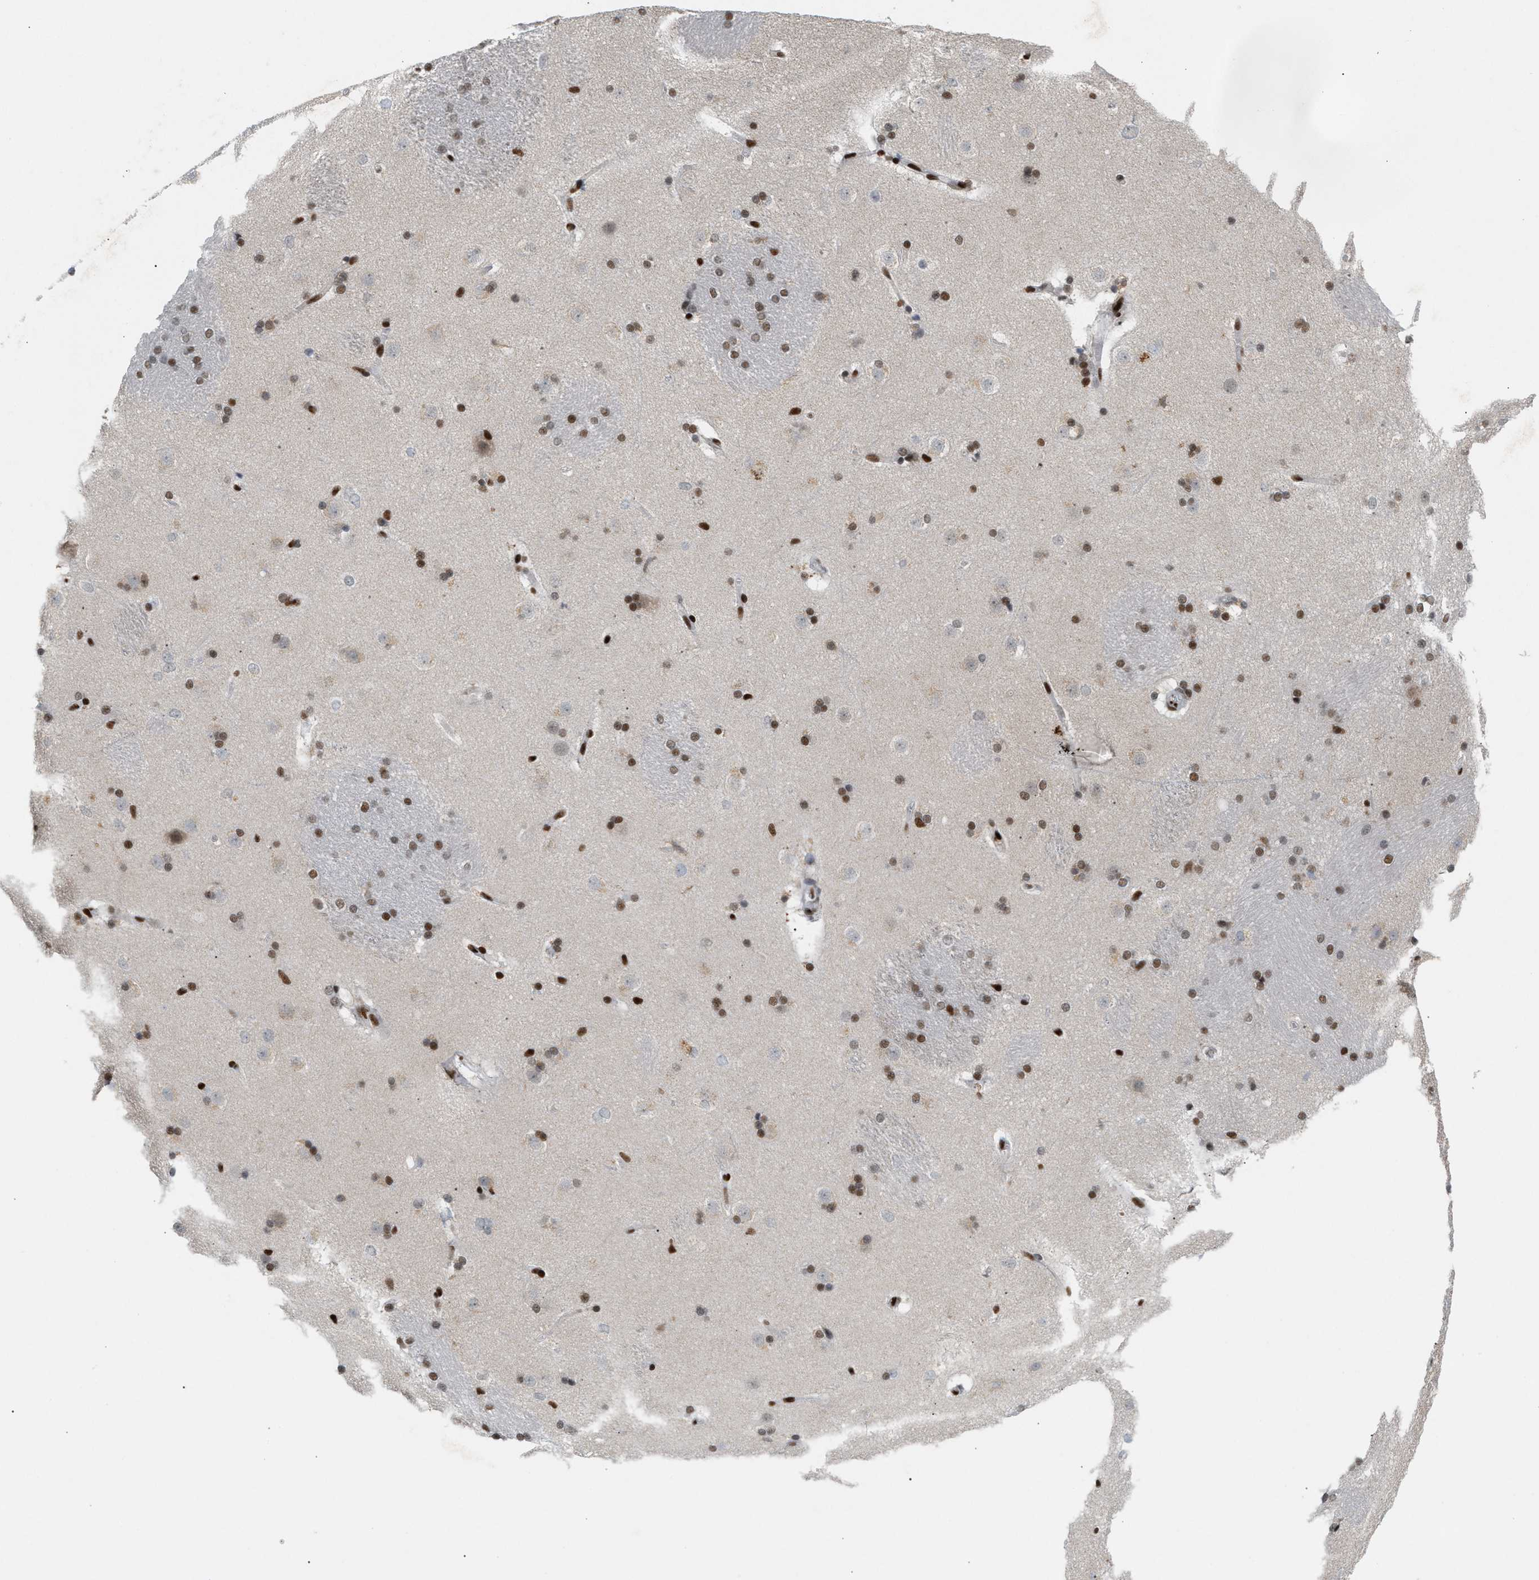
{"staining": {"intensity": "strong", "quantity": "25%-75%", "location": "nuclear"}, "tissue": "caudate", "cell_type": "Glial cells", "image_type": "normal", "snomed": [{"axis": "morphology", "description": "Normal tissue, NOS"}, {"axis": "topography", "description": "Lateral ventricle wall"}], "caption": "A high amount of strong nuclear expression is identified in approximately 25%-75% of glial cells in normal caudate. (IHC, brightfield microscopy, high magnification).", "gene": "C17orf49", "patient": {"sex": "female", "age": 19}}